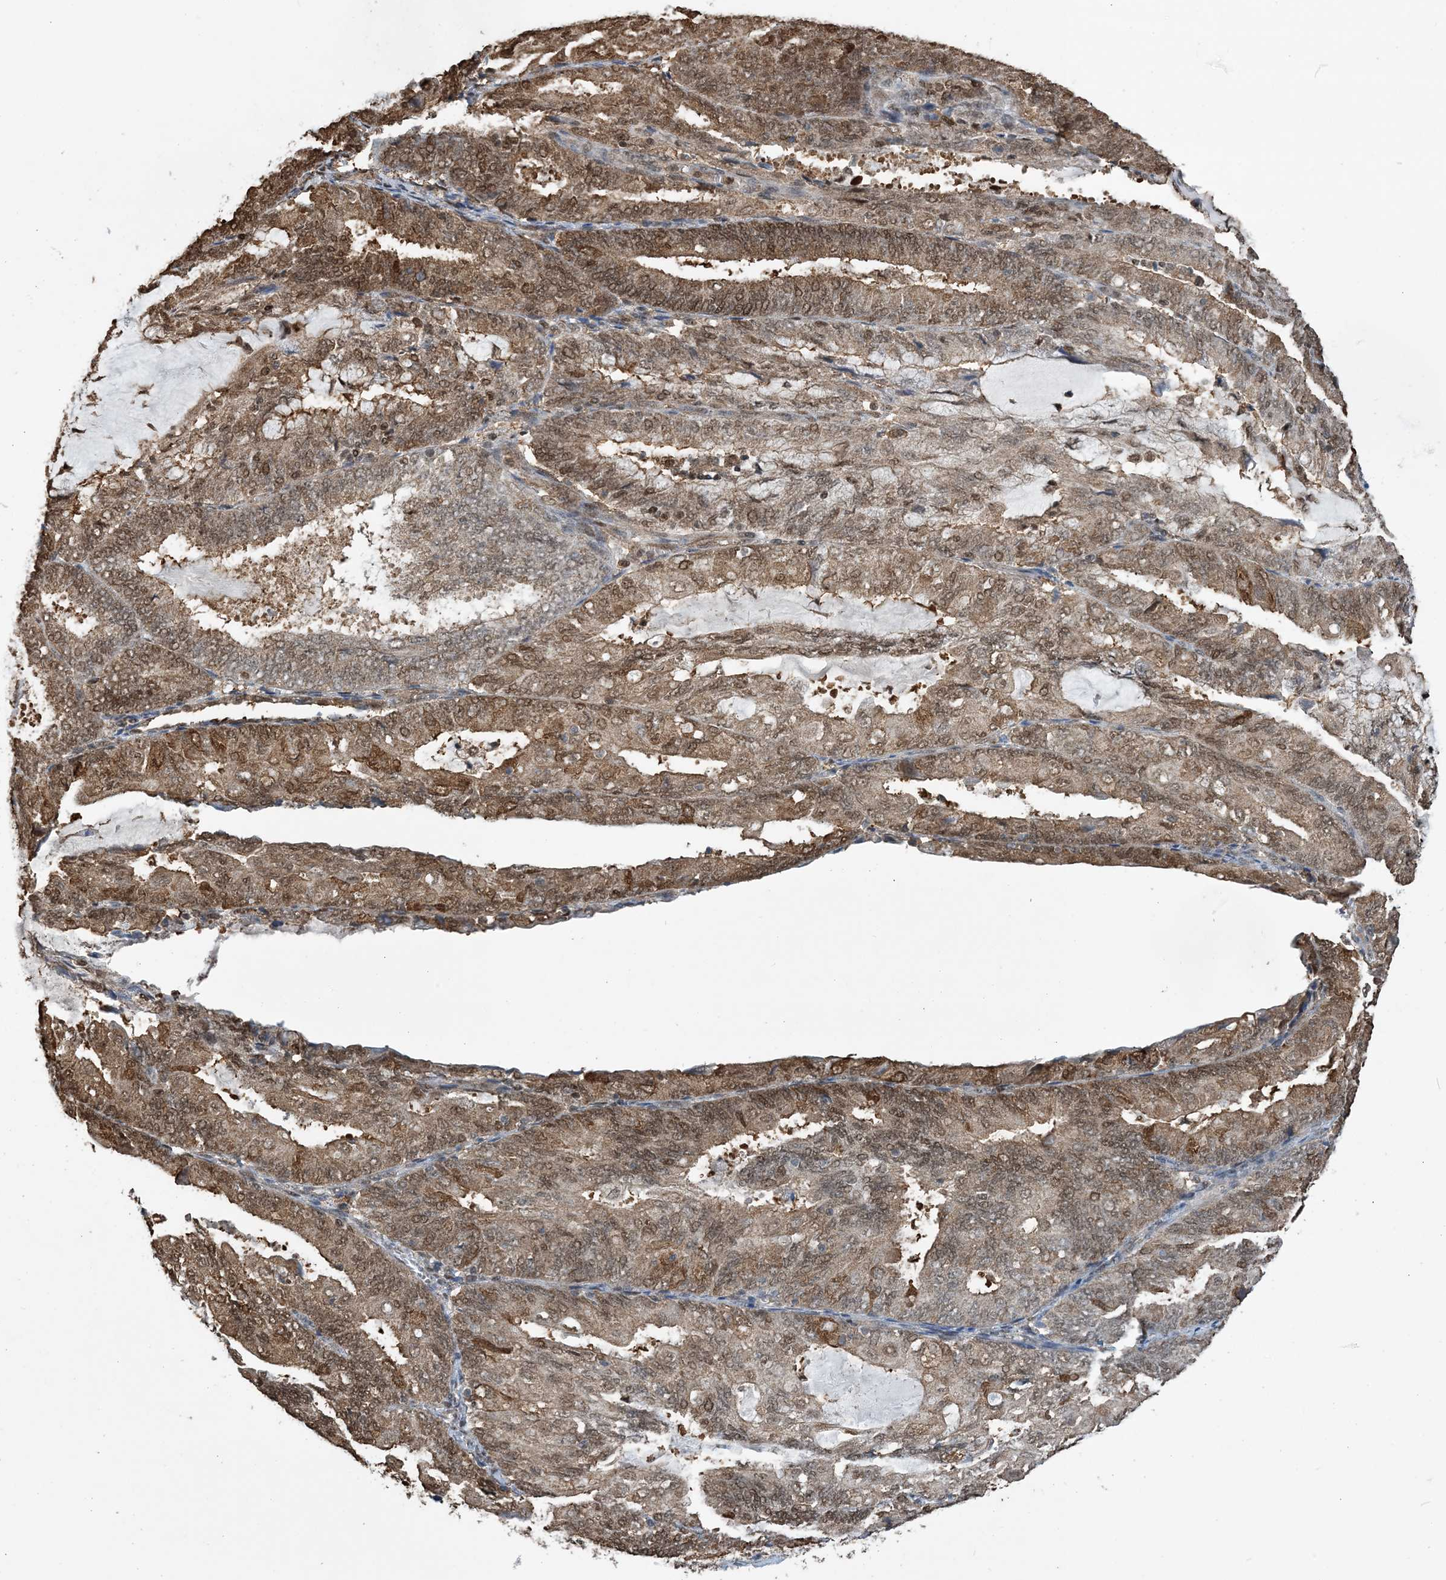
{"staining": {"intensity": "moderate", "quantity": ">75%", "location": "cytoplasmic/membranous,nuclear"}, "tissue": "endometrial cancer", "cell_type": "Tumor cells", "image_type": "cancer", "snomed": [{"axis": "morphology", "description": "Adenocarcinoma, NOS"}, {"axis": "topography", "description": "Endometrium"}], "caption": "This photomicrograph shows endometrial cancer stained with immunohistochemistry (IHC) to label a protein in brown. The cytoplasmic/membranous and nuclear of tumor cells show moderate positivity for the protein. Nuclei are counter-stained blue.", "gene": "HSPA1A", "patient": {"sex": "female", "age": 81}}